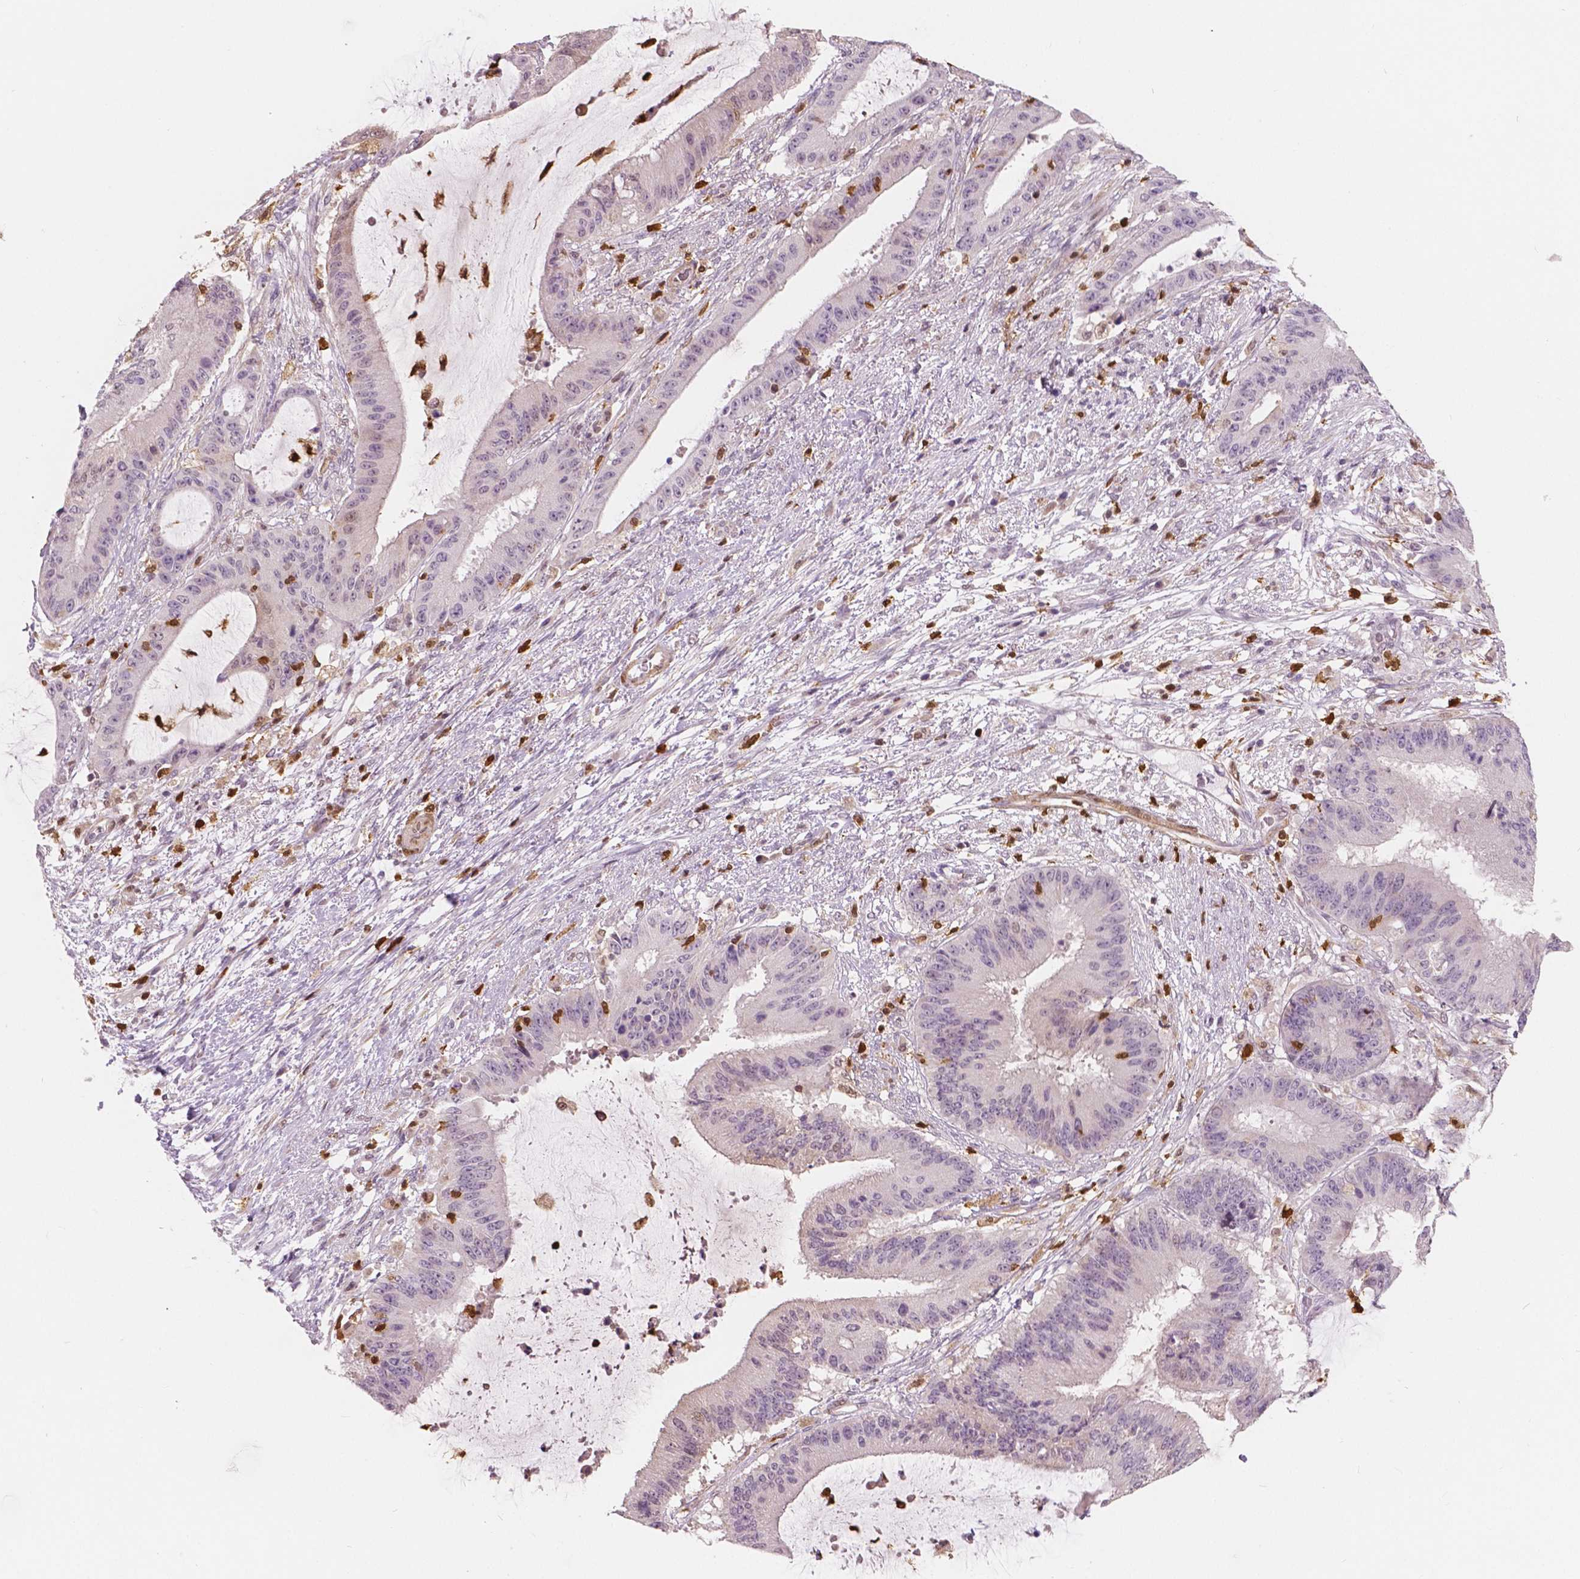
{"staining": {"intensity": "negative", "quantity": "none", "location": "none"}, "tissue": "liver cancer", "cell_type": "Tumor cells", "image_type": "cancer", "snomed": [{"axis": "morphology", "description": "Normal tissue, NOS"}, {"axis": "morphology", "description": "Cholangiocarcinoma"}, {"axis": "topography", "description": "Liver"}, {"axis": "topography", "description": "Peripheral nerve tissue"}], "caption": "Image shows no protein staining in tumor cells of liver cancer (cholangiocarcinoma) tissue.", "gene": "S100A4", "patient": {"sex": "female", "age": 73}}